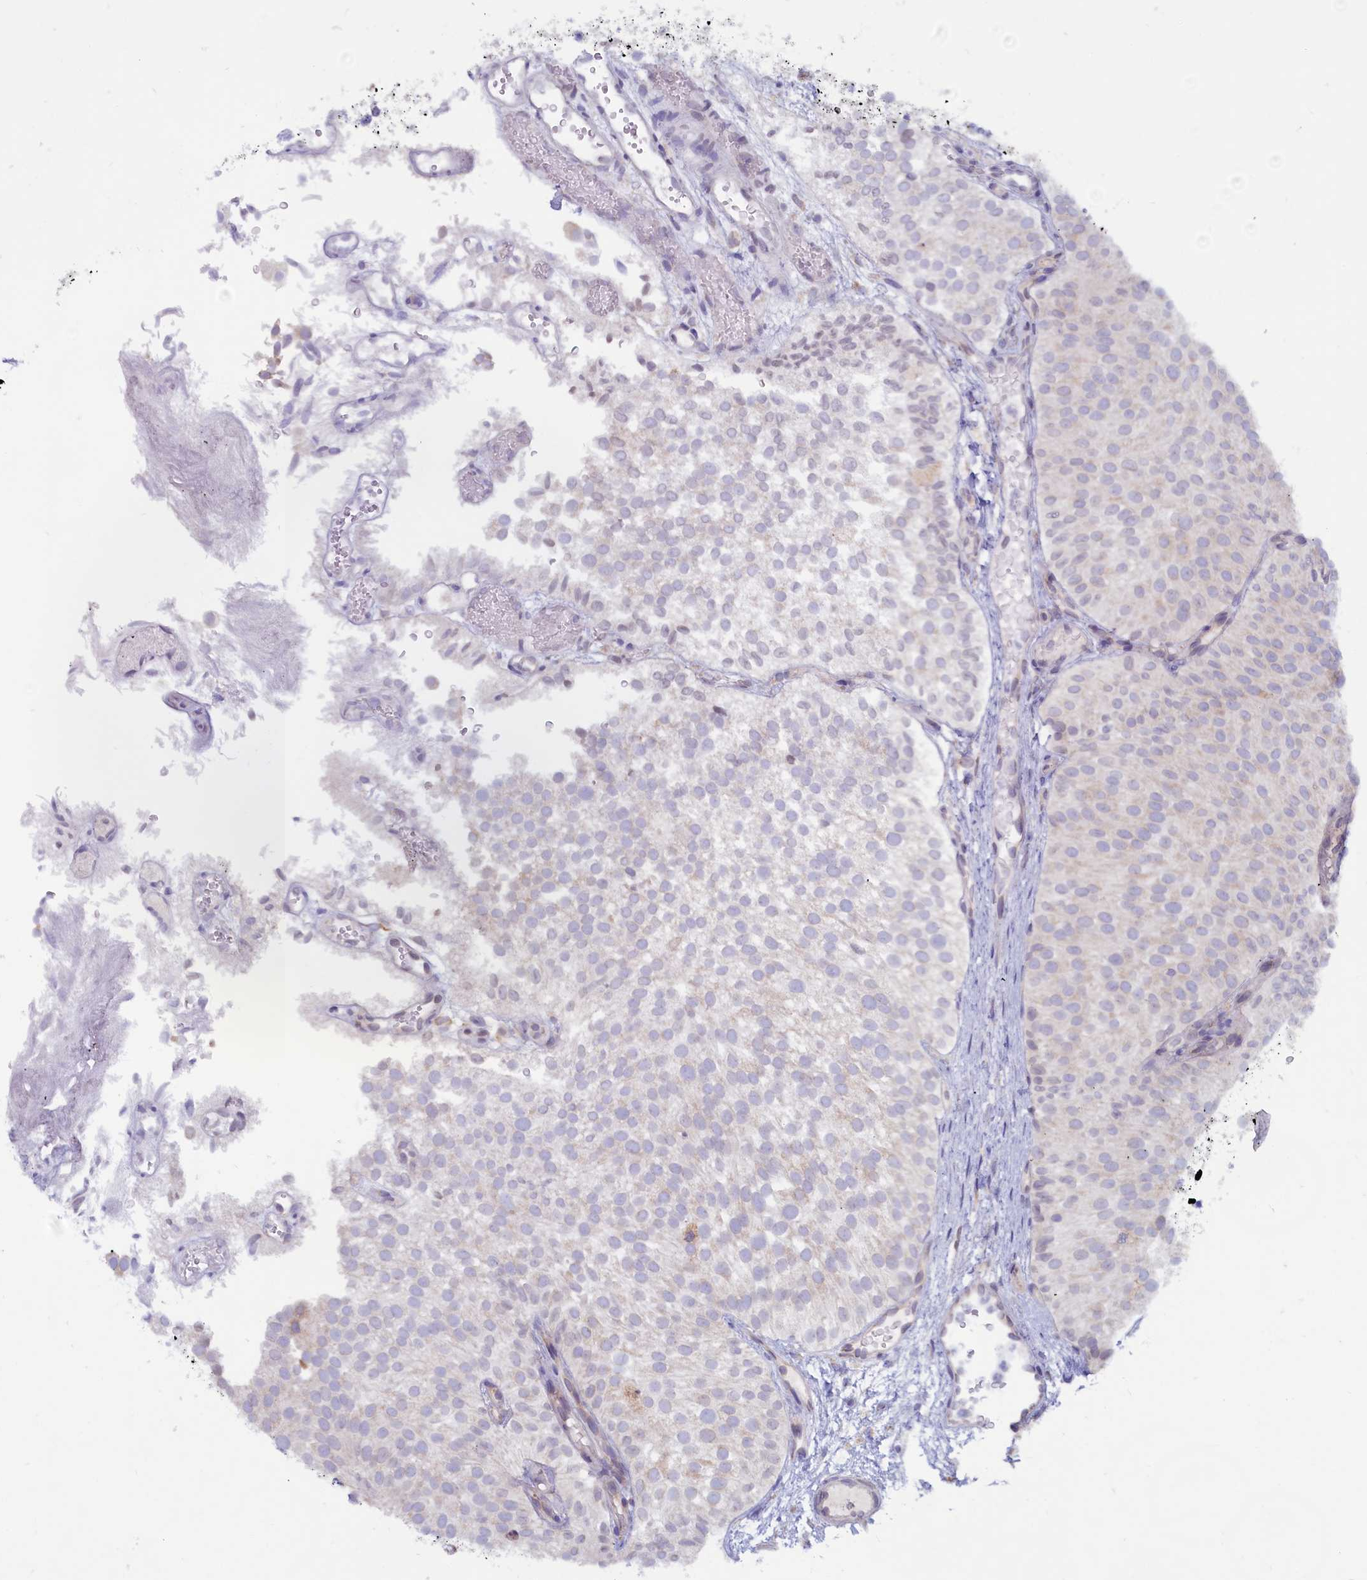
{"staining": {"intensity": "negative", "quantity": "none", "location": "none"}, "tissue": "urothelial cancer", "cell_type": "Tumor cells", "image_type": "cancer", "snomed": [{"axis": "morphology", "description": "Urothelial carcinoma, Low grade"}, {"axis": "topography", "description": "Urinary bladder"}], "caption": "The micrograph demonstrates no staining of tumor cells in urothelial cancer. (Stains: DAB immunohistochemistry (IHC) with hematoxylin counter stain, Microscopy: brightfield microscopy at high magnification).", "gene": "TBC1D19", "patient": {"sex": "male", "age": 78}}